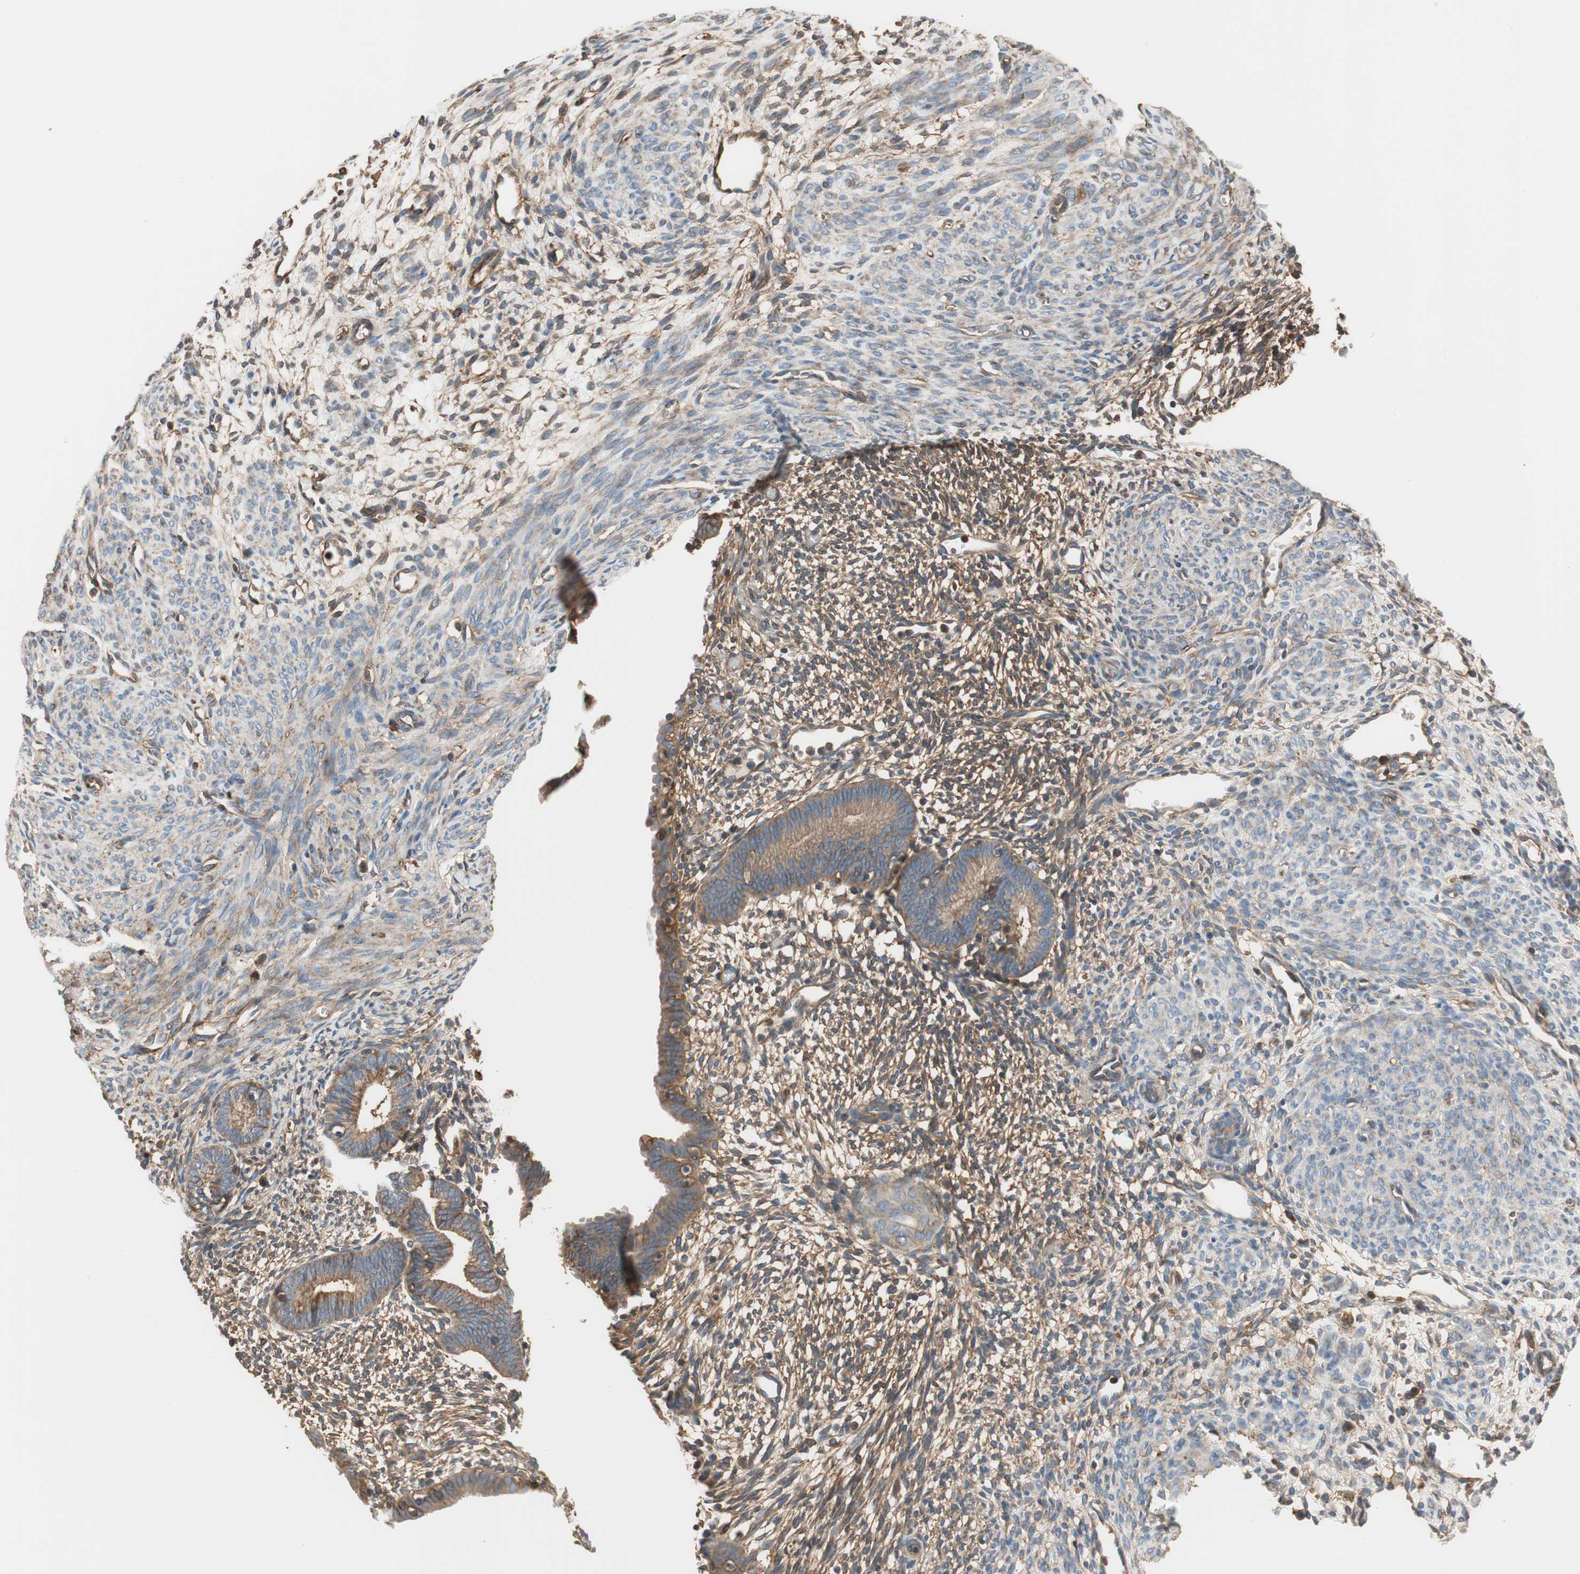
{"staining": {"intensity": "moderate", "quantity": ">75%", "location": "cytoplasmic/membranous"}, "tissue": "endometrium", "cell_type": "Cells in endometrial stroma", "image_type": "normal", "snomed": [{"axis": "morphology", "description": "Normal tissue, NOS"}, {"axis": "morphology", "description": "Atrophy, NOS"}, {"axis": "topography", "description": "Uterus"}, {"axis": "topography", "description": "Endometrium"}], "caption": "Immunohistochemical staining of benign endometrium reveals moderate cytoplasmic/membranous protein expression in approximately >75% of cells in endometrial stroma. (brown staining indicates protein expression, while blue staining denotes nuclei).", "gene": "IL1RL1", "patient": {"sex": "female", "age": 68}}